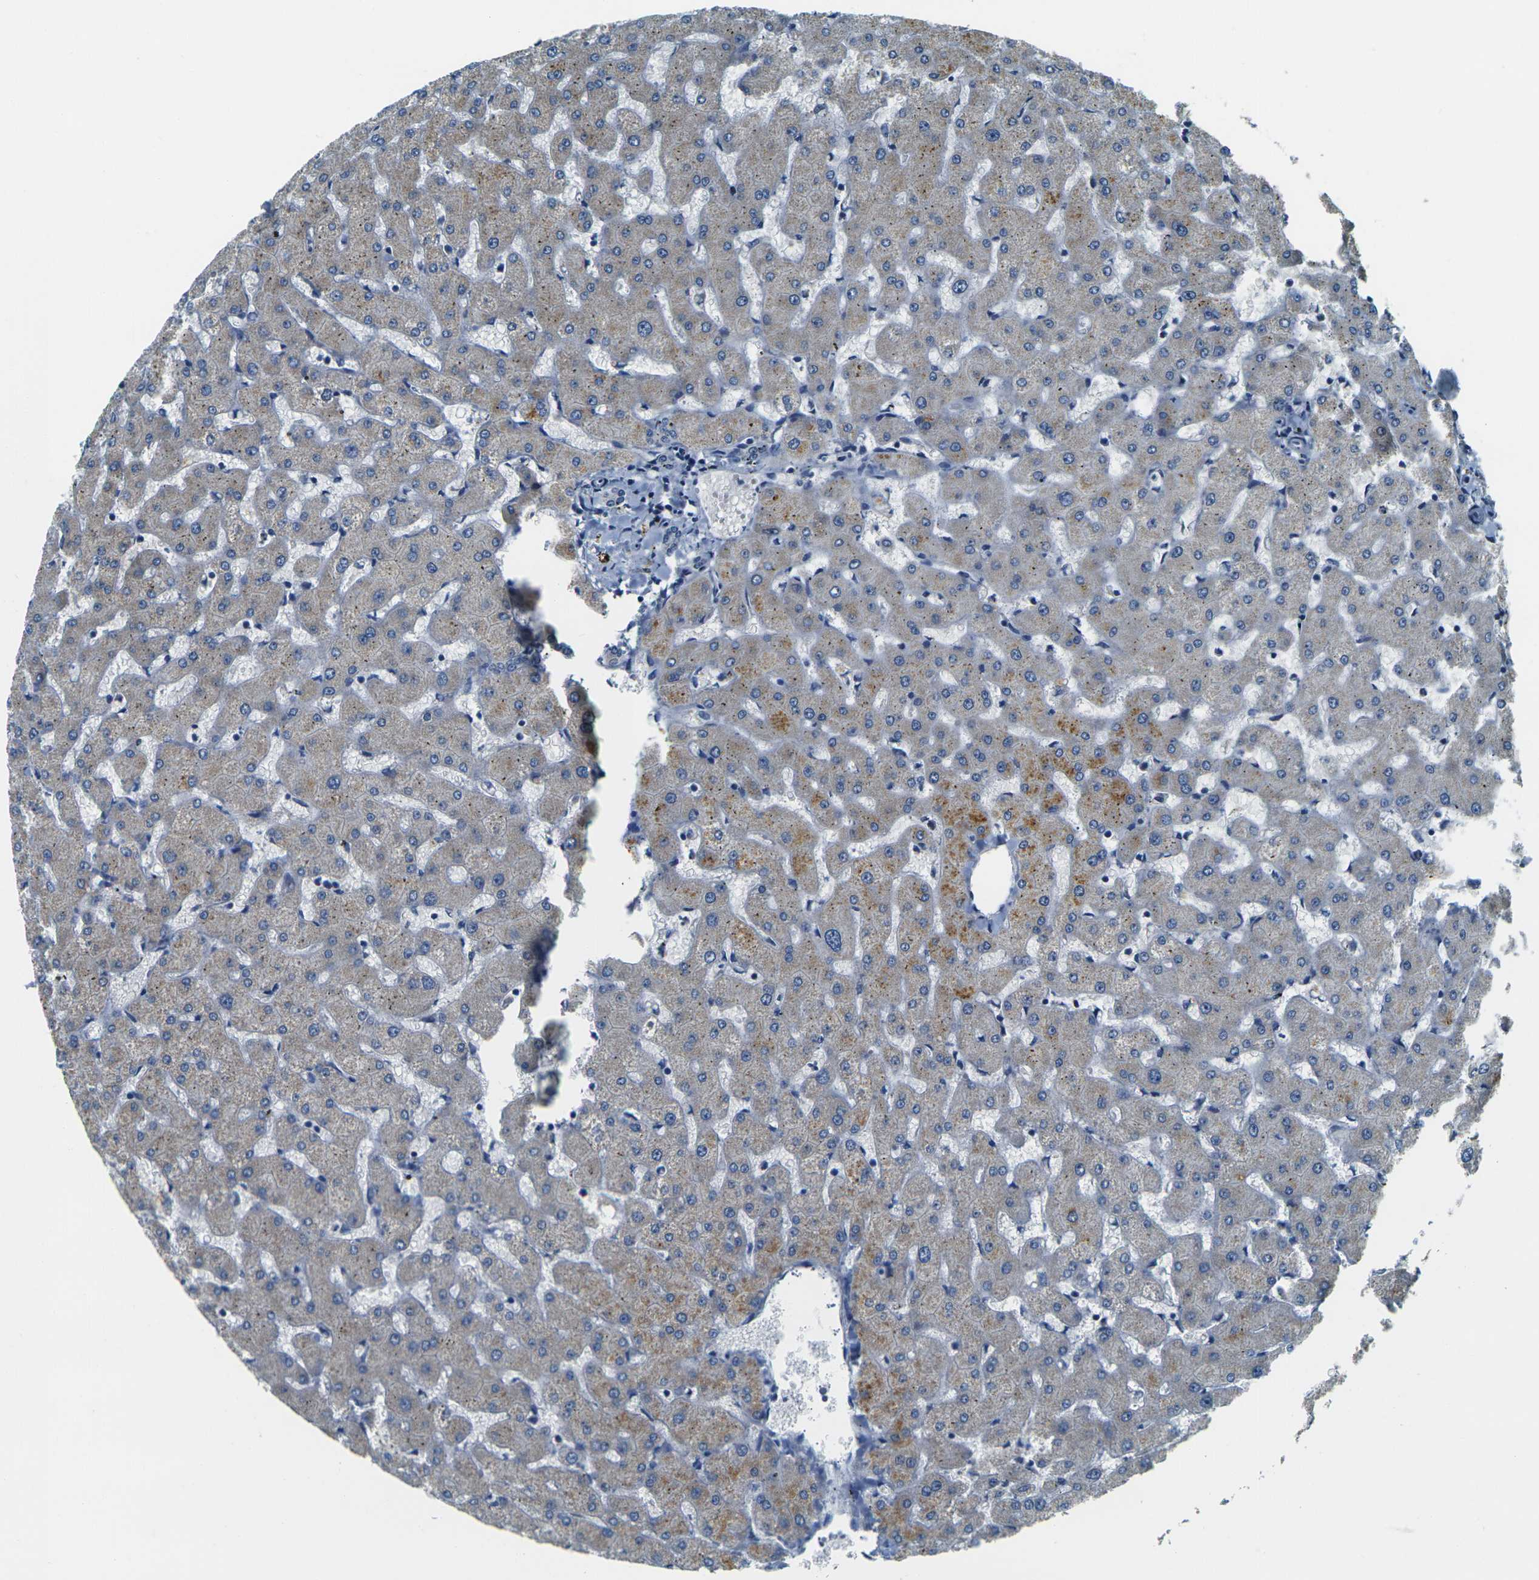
{"staining": {"intensity": "negative", "quantity": "none", "location": "none"}, "tissue": "liver", "cell_type": "Cholangiocytes", "image_type": "normal", "snomed": [{"axis": "morphology", "description": "Normal tissue, NOS"}, {"axis": "topography", "description": "Liver"}], "caption": "A high-resolution photomicrograph shows IHC staining of normal liver, which demonstrates no significant staining in cholangiocytes.", "gene": "SHISAL2B", "patient": {"sex": "female", "age": 63}}